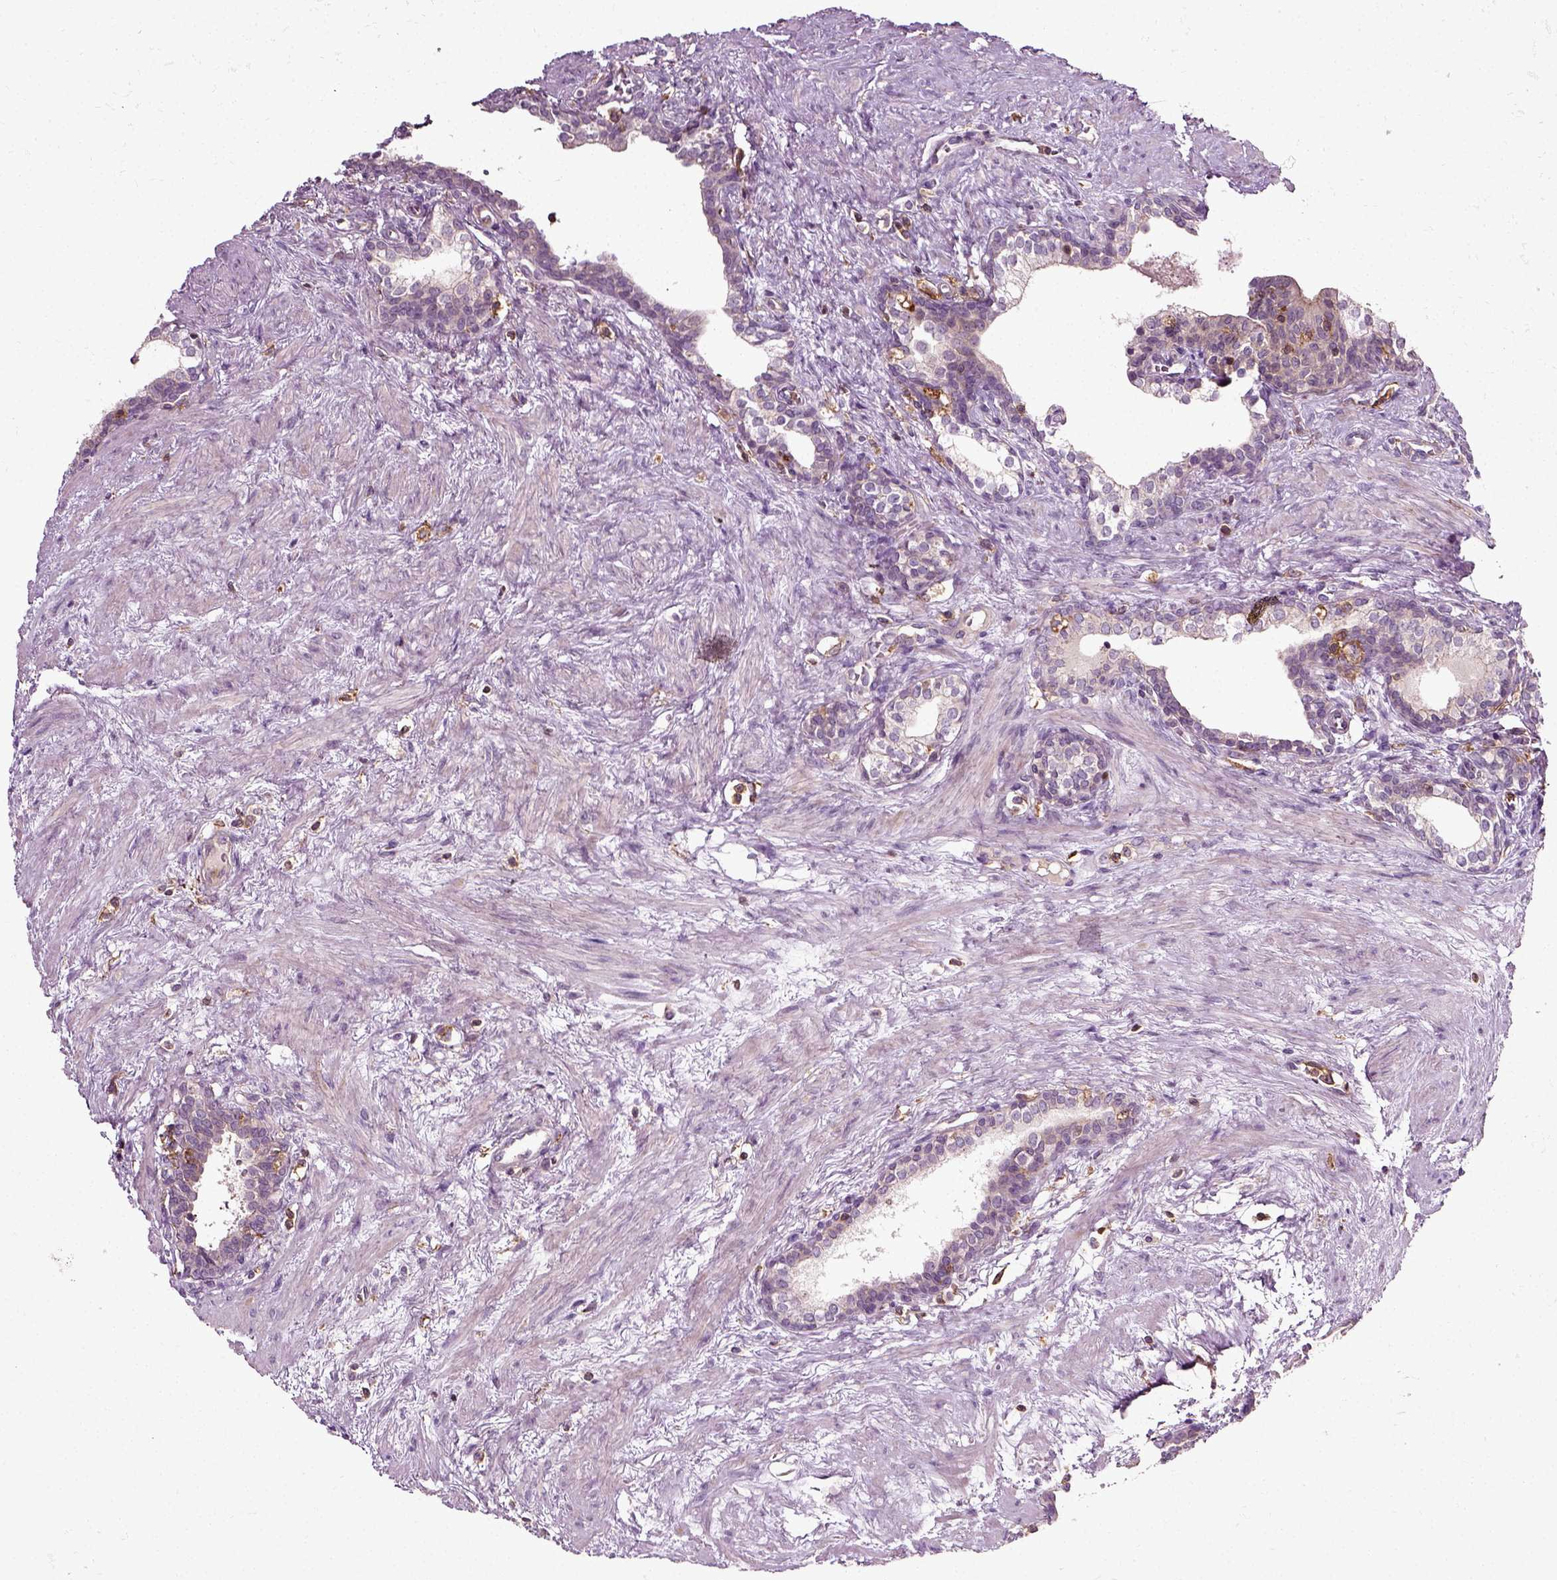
{"staining": {"intensity": "negative", "quantity": "none", "location": "none"}, "tissue": "prostate cancer", "cell_type": "Tumor cells", "image_type": "cancer", "snomed": [{"axis": "morphology", "description": "Adenocarcinoma, NOS"}, {"axis": "morphology", "description": "Adenocarcinoma, High grade"}, {"axis": "topography", "description": "Prostate"}], "caption": "The micrograph exhibits no significant expression in tumor cells of adenocarcinoma (high-grade) (prostate).", "gene": "RHOF", "patient": {"sex": "male", "age": 61}}